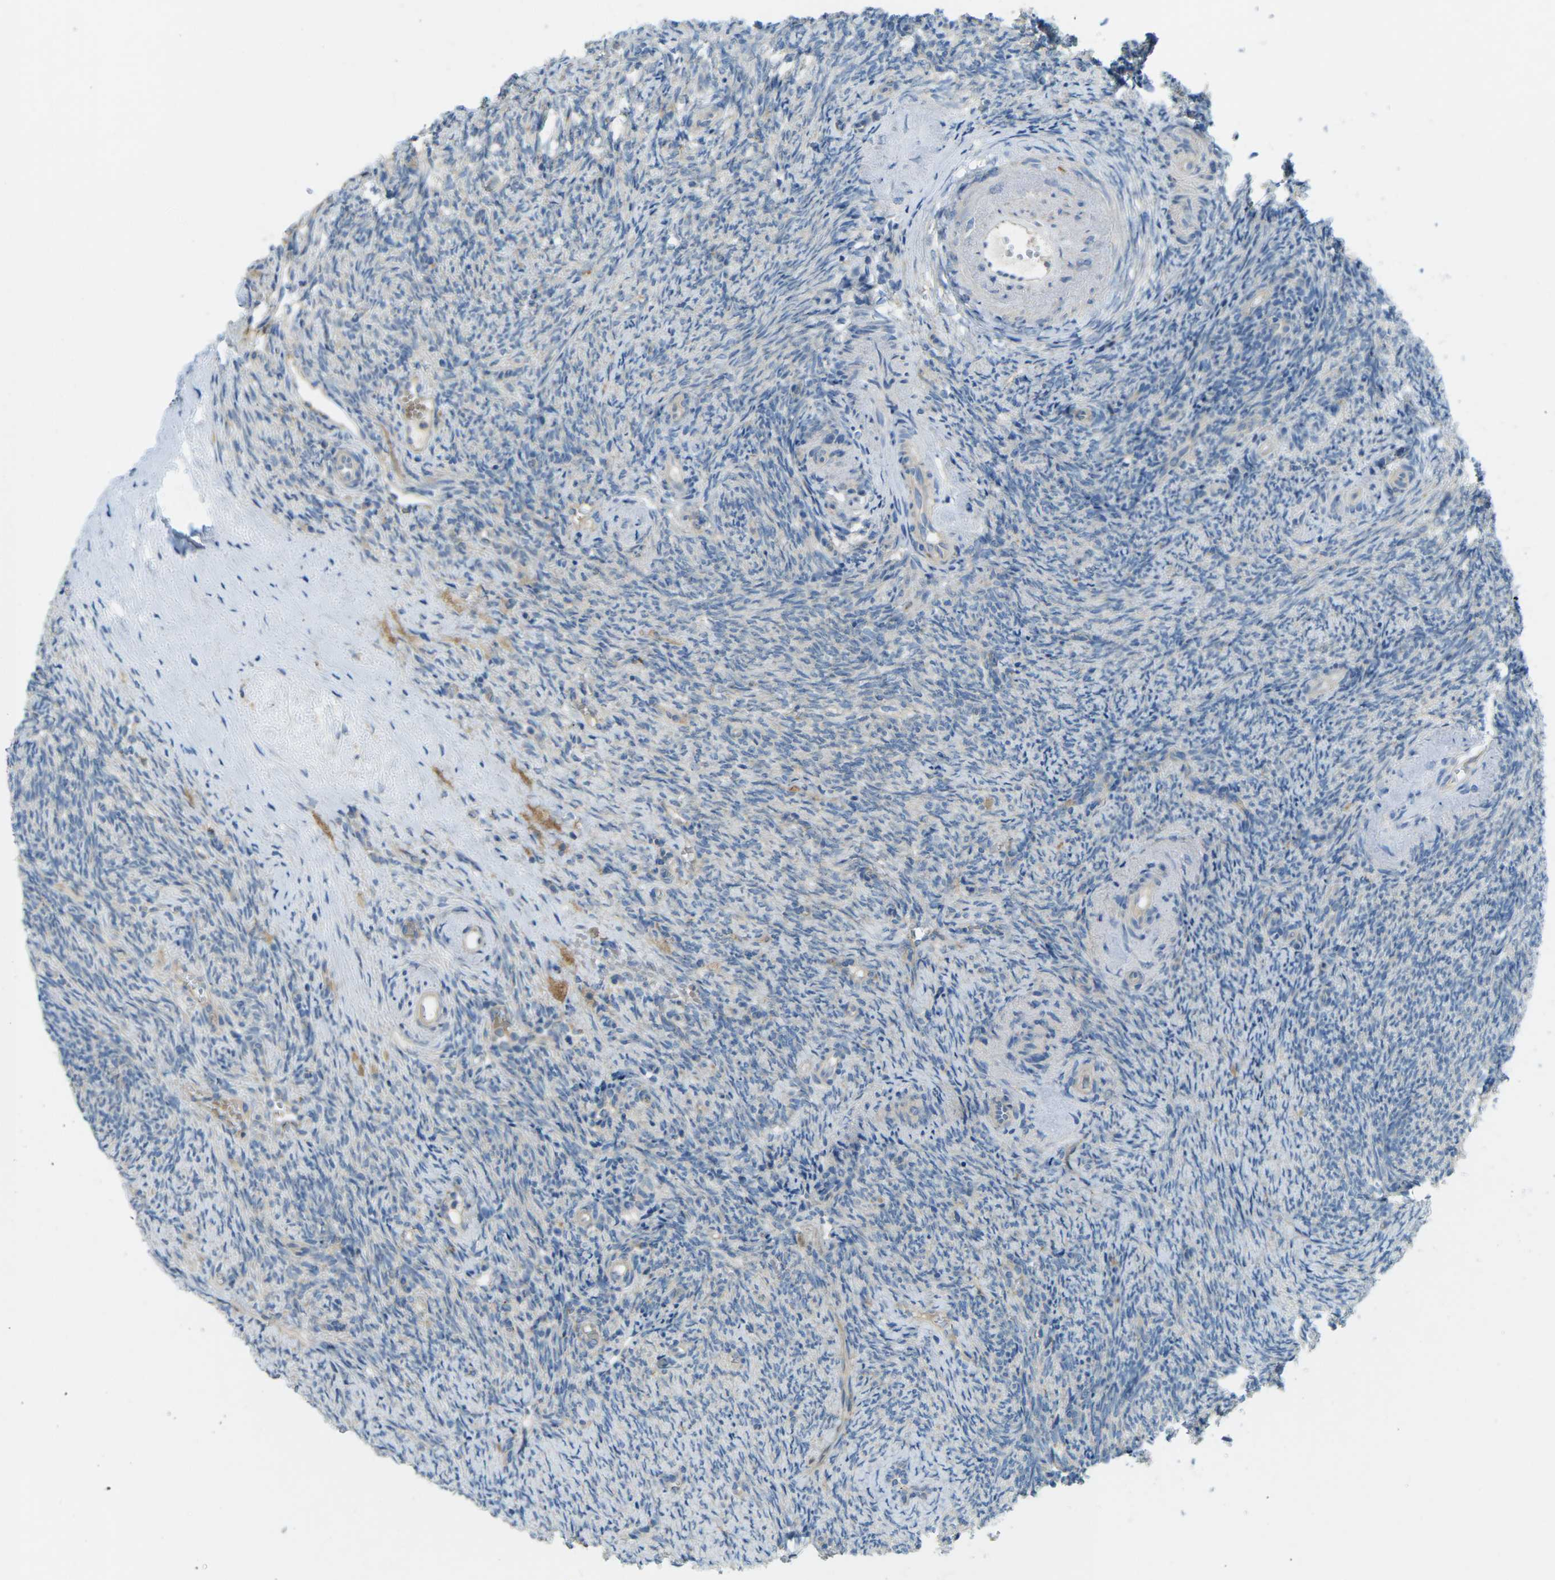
{"staining": {"intensity": "weak", "quantity": ">75%", "location": "cytoplasmic/membranous"}, "tissue": "ovary", "cell_type": "Follicle cells", "image_type": "normal", "snomed": [{"axis": "morphology", "description": "Normal tissue, NOS"}, {"axis": "topography", "description": "Ovary"}], "caption": "Weak cytoplasmic/membranous expression for a protein is seen in about >75% of follicle cells of normal ovary using IHC.", "gene": "MYLK4", "patient": {"sex": "female", "age": 41}}